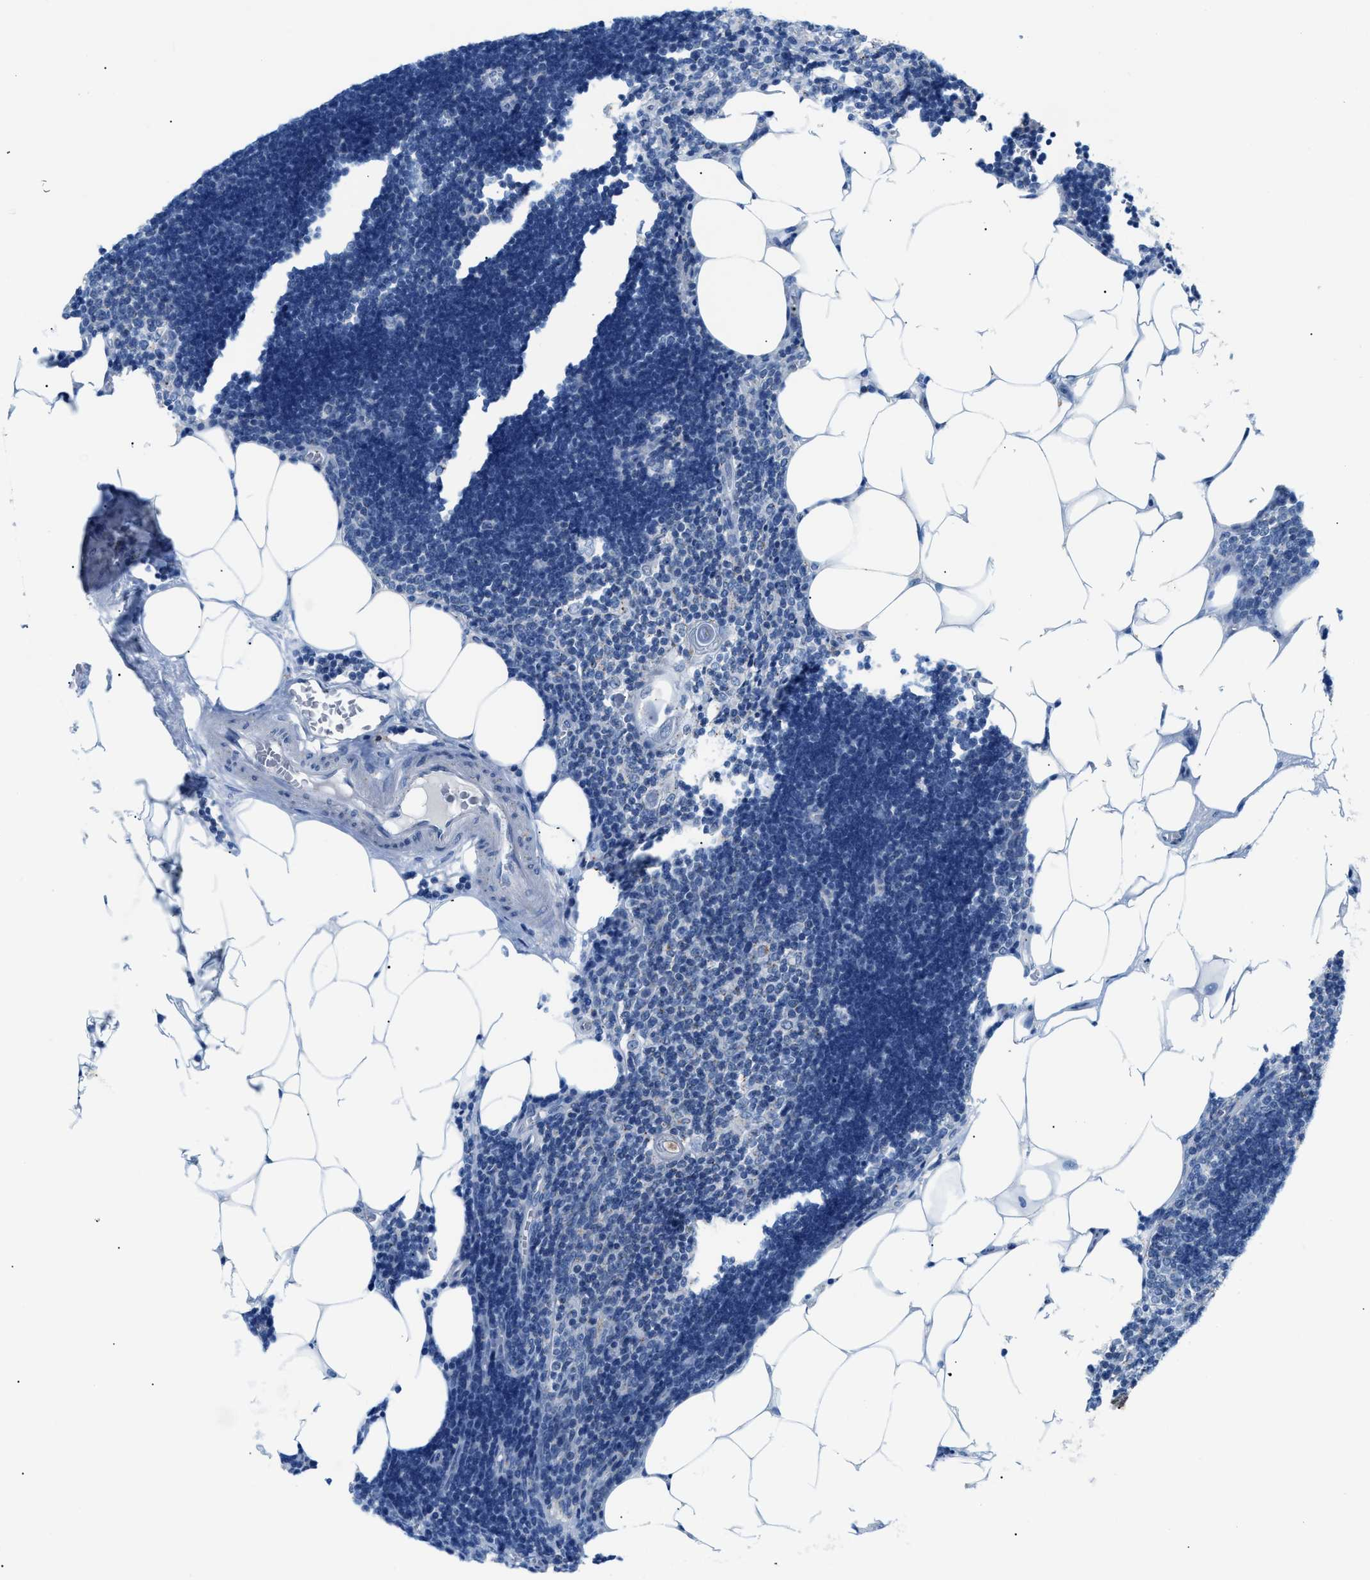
{"staining": {"intensity": "negative", "quantity": "none", "location": "none"}, "tissue": "lymph node", "cell_type": "Germinal center cells", "image_type": "normal", "snomed": [{"axis": "morphology", "description": "Normal tissue, NOS"}, {"axis": "topography", "description": "Lymph node"}], "caption": "The micrograph shows no significant positivity in germinal center cells of lymph node.", "gene": "FDCSP", "patient": {"sex": "male", "age": 33}}